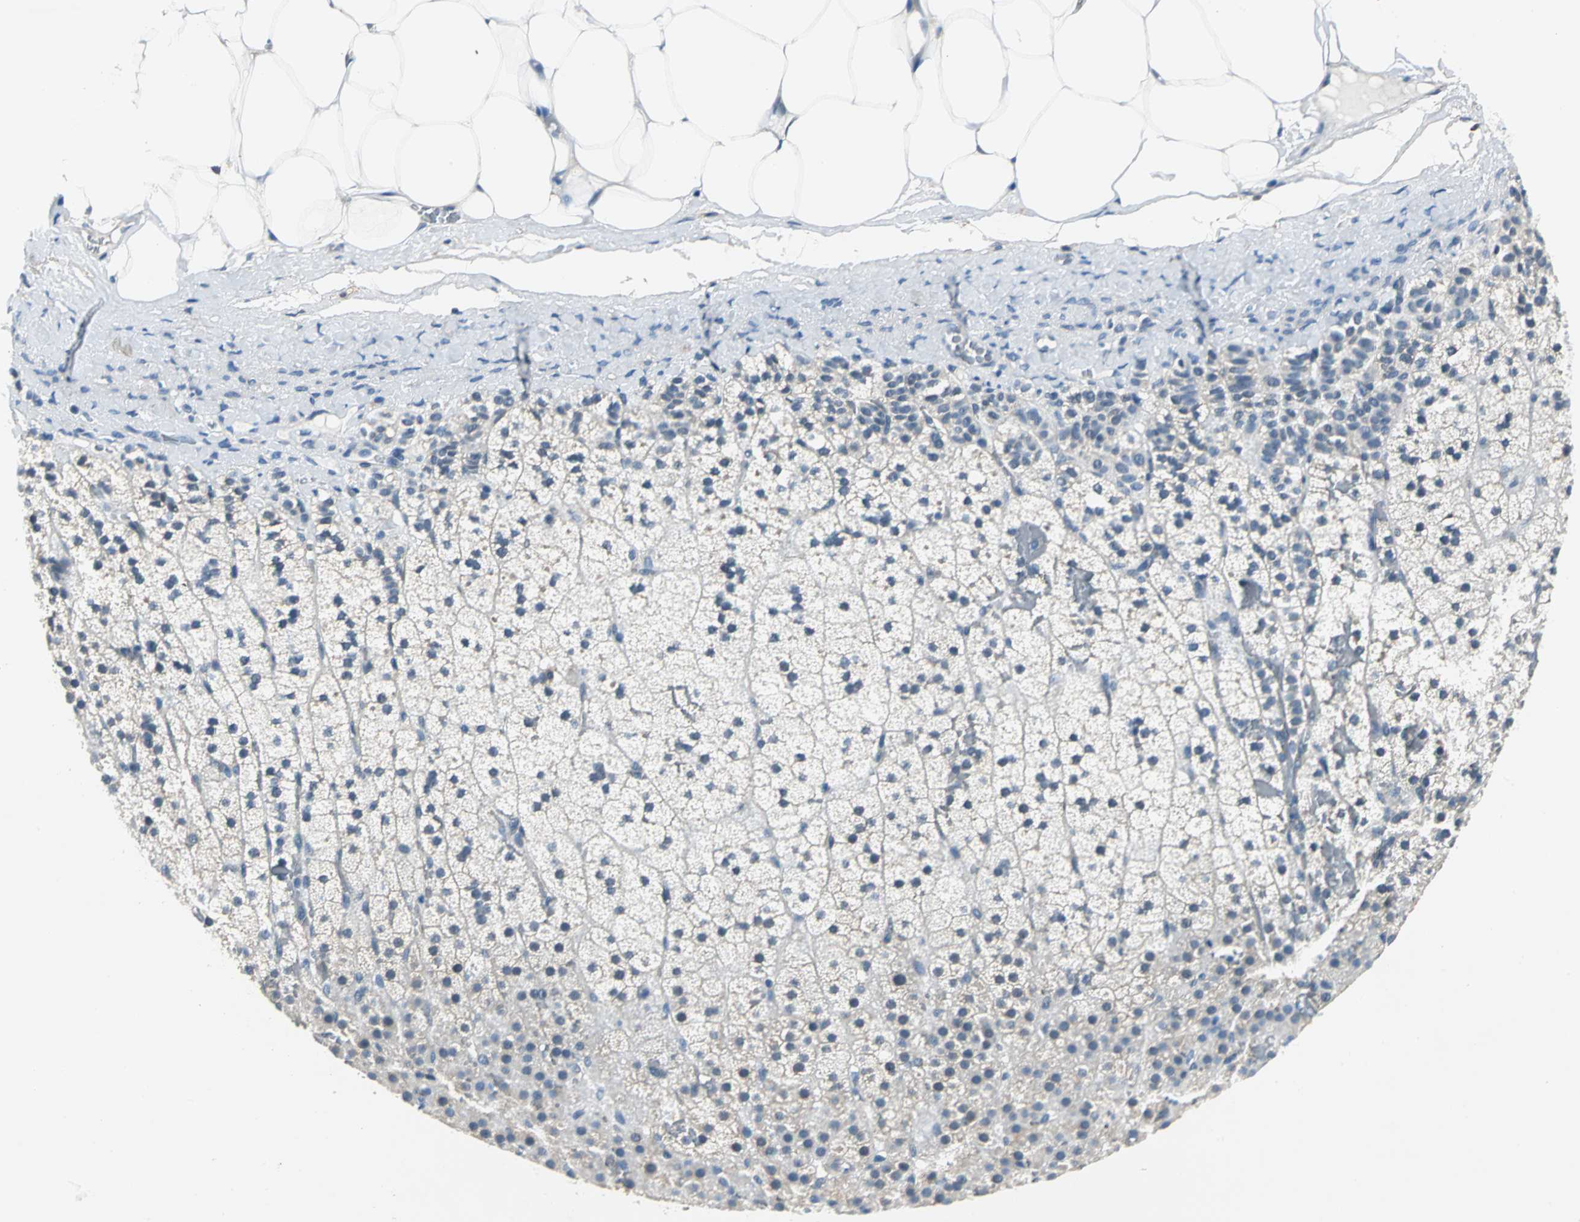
{"staining": {"intensity": "moderate", "quantity": "<25%", "location": "cytoplasmic/membranous"}, "tissue": "adrenal gland", "cell_type": "Glandular cells", "image_type": "normal", "snomed": [{"axis": "morphology", "description": "Normal tissue, NOS"}, {"axis": "topography", "description": "Adrenal gland"}], "caption": "Adrenal gland stained for a protein demonstrates moderate cytoplasmic/membranous positivity in glandular cells. The protein of interest is shown in brown color, while the nuclei are stained blue.", "gene": "ZNF415", "patient": {"sex": "male", "age": 35}}